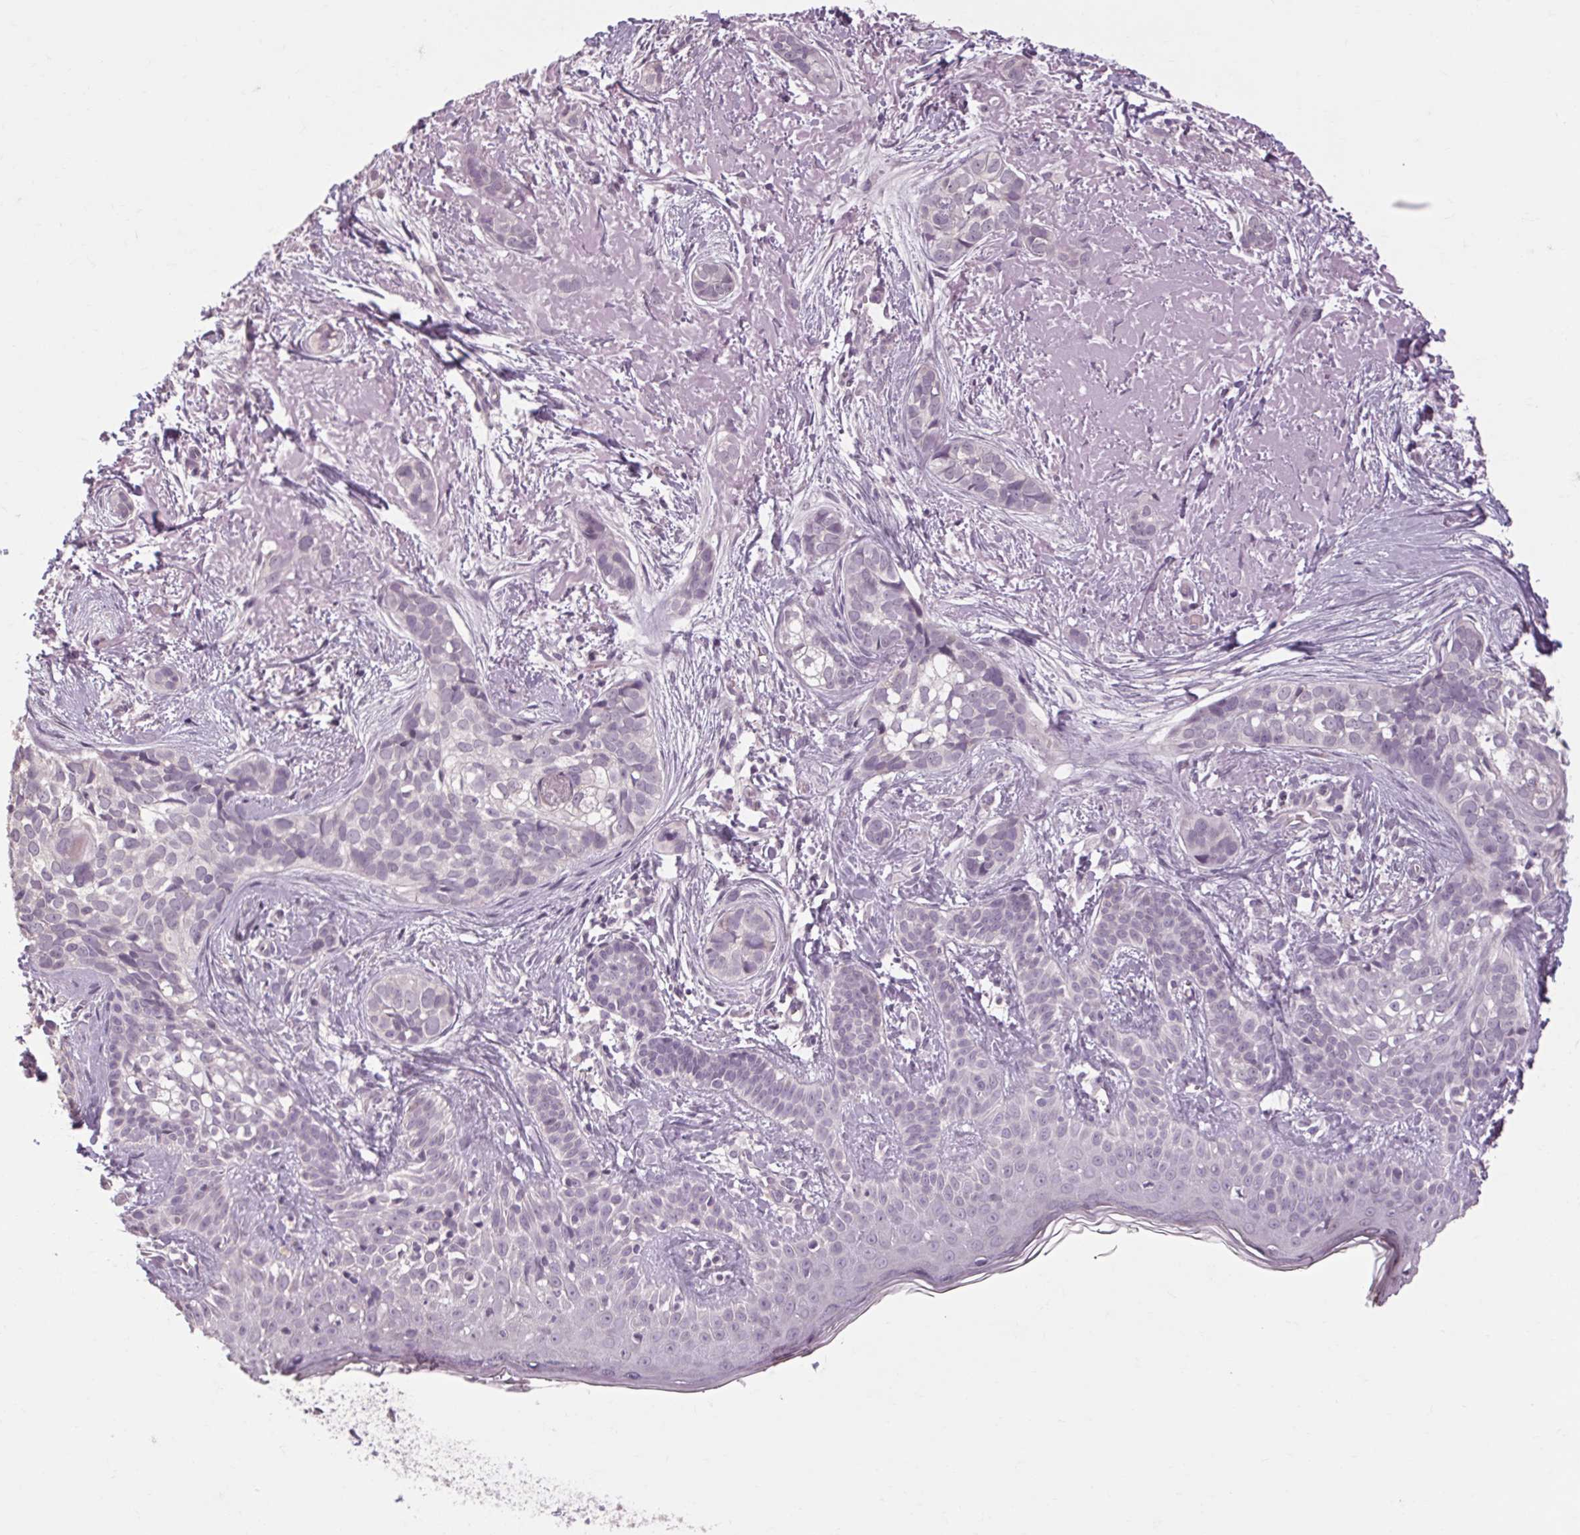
{"staining": {"intensity": "negative", "quantity": "none", "location": "none"}, "tissue": "skin cancer", "cell_type": "Tumor cells", "image_type": "cancer", "snomed": [{"axis": "morphology", "description": "Basal cell carcinoma"}, {"axis": "topography", "description": "Skin"}], "caption": "Immunohistochemical staining of human basal cell carcinoma (skin) shows no significant expression in tumor cells. (DAB immunohistochemistry (IHC) with hematoxylin counter stain).", "gene": "POMC", "patient": {"sex": "male", "age": 87}}